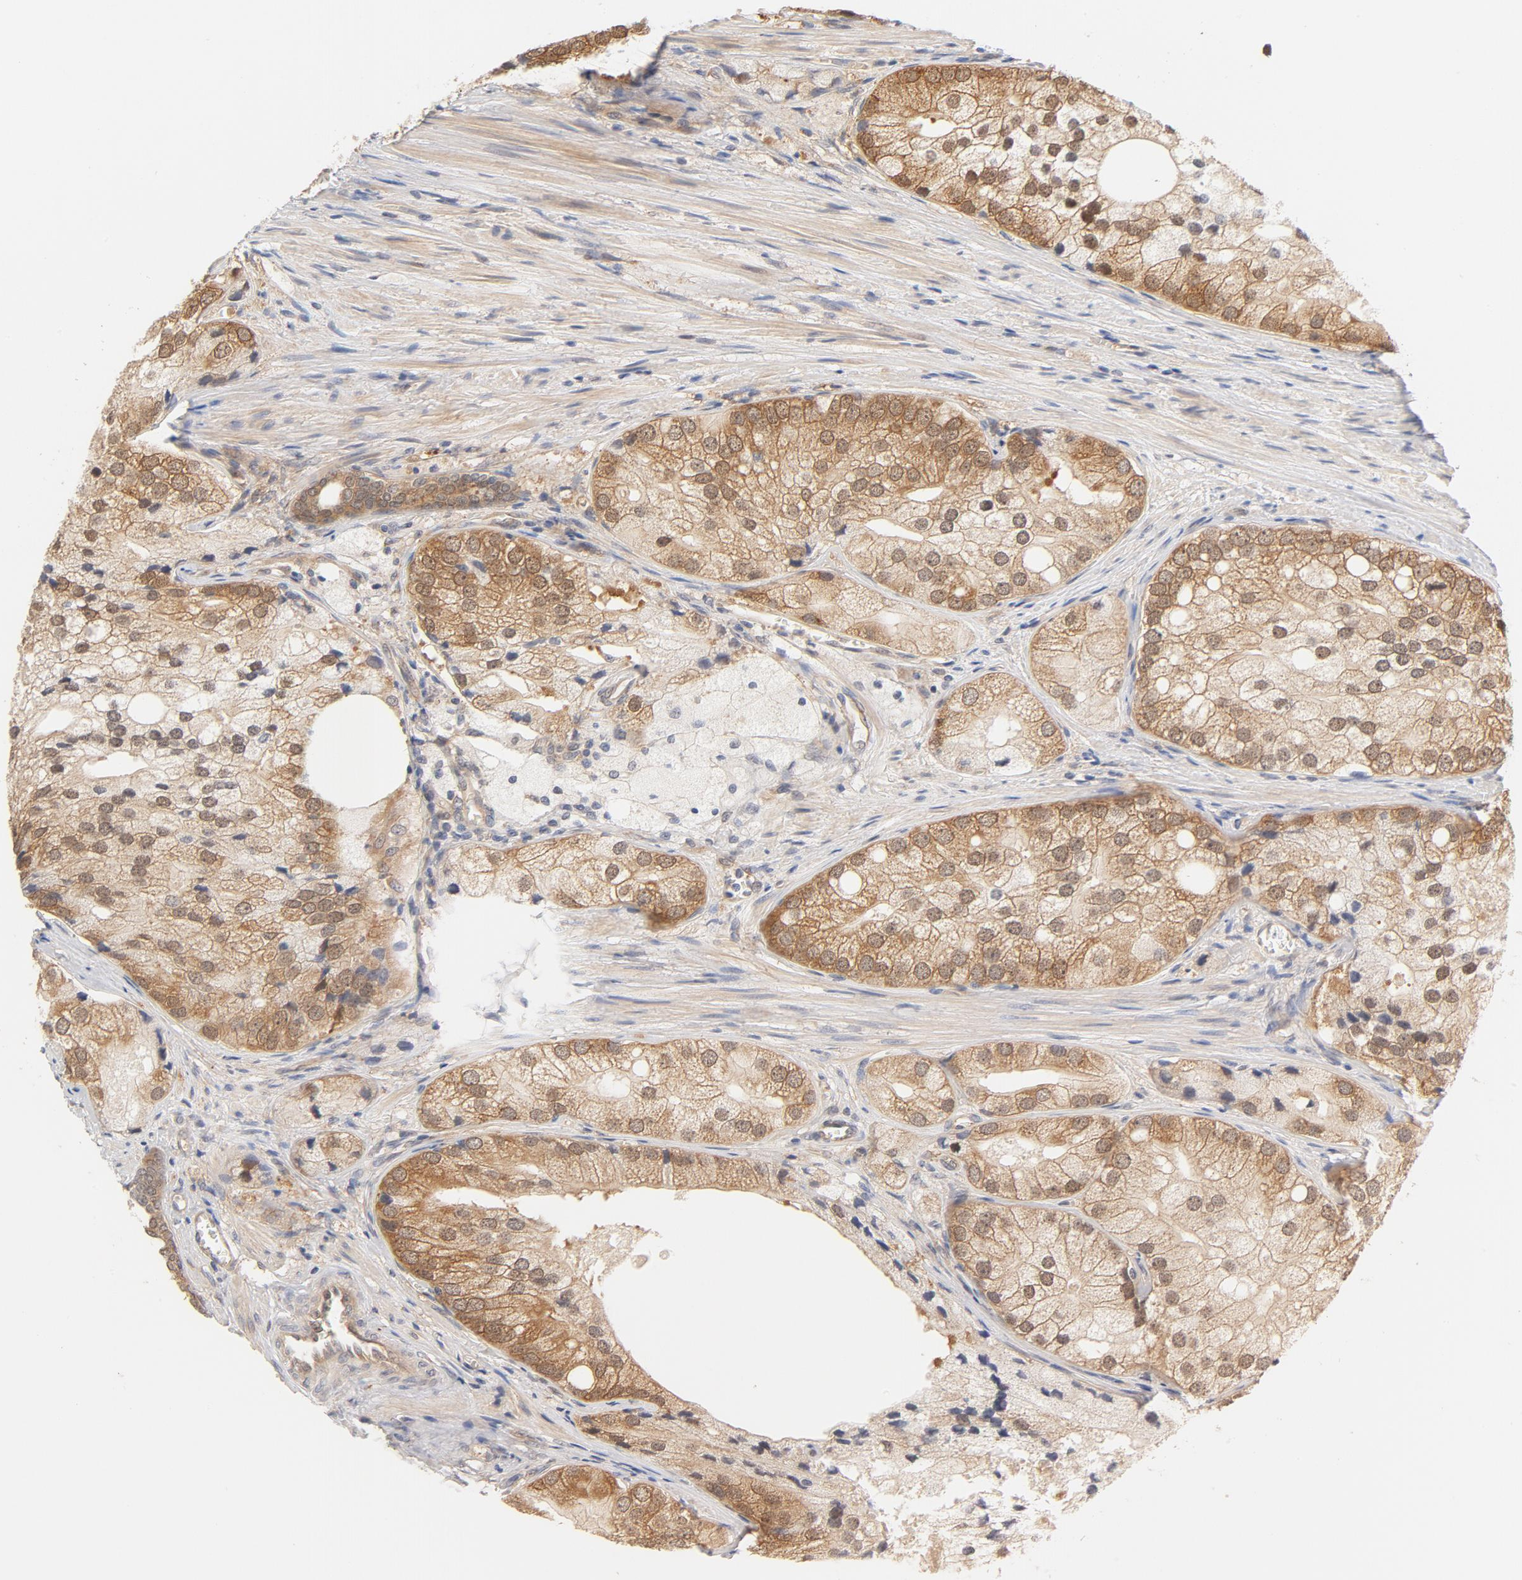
{"staining": {"intensity": "moderate", "quantity": ">75%", "location": "cytoplasmic/membranous,nuclear"}, "tissue": "prostate cancer", "cell_type": "Tumor cells", "image_type": "cancer", "snomed": [{"axis": "morphology", "description": "Adenocarcinoma, Low grade"}, {"axis": "topography", "description": "Prostate"}], "caption": "This is a photomicrograph of IHC staining of prostate cancer, which shows moderate expression in the cytoplasmic/membranous and nuclear of tumor cells.", "gene": "EIF4E", "patient": {"sex": "male", "age": 69}}